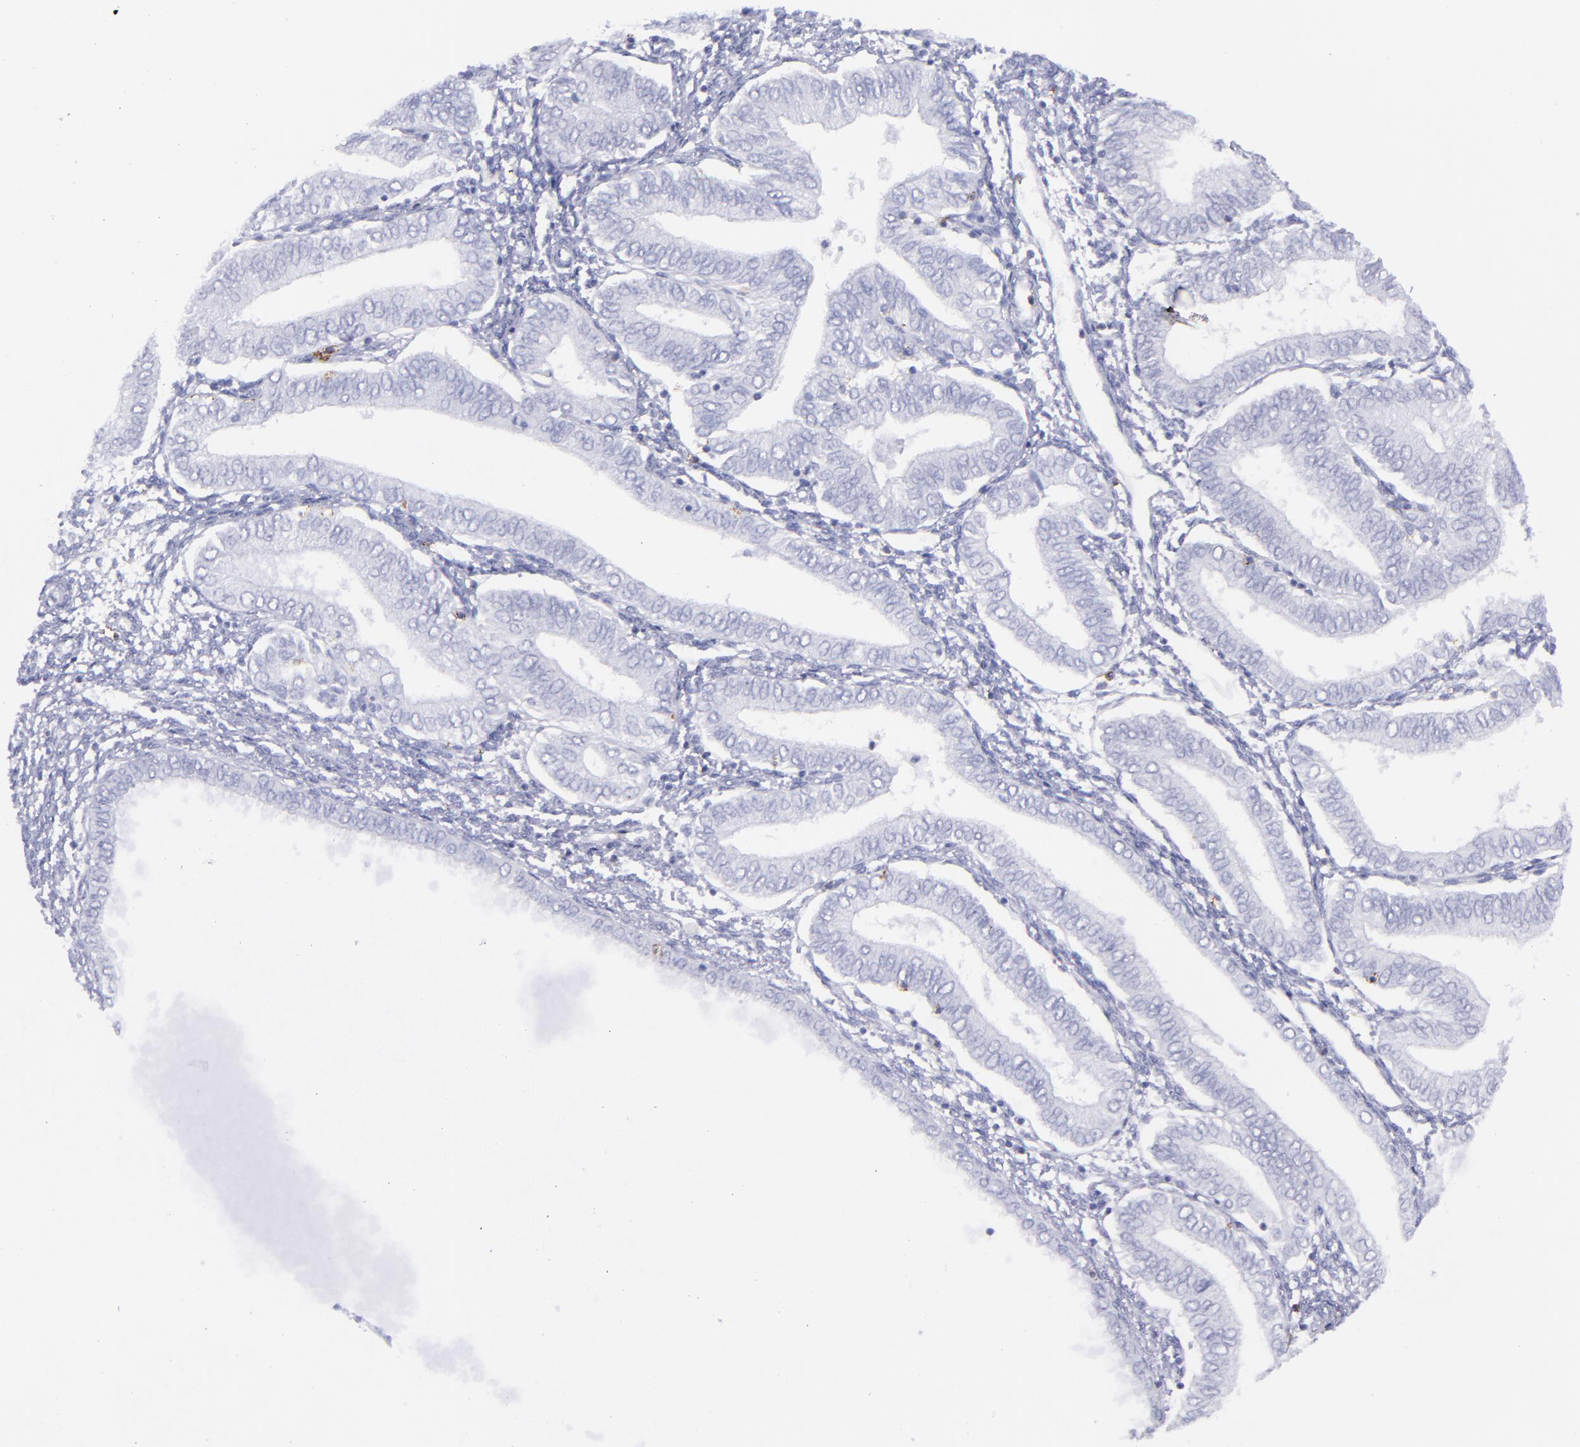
{"staining": {"intensity": "negative", "quantity": "none", "location": "none"}, "tissue": "endometrial cancer", "cell_type": "Tumor cells", "image_type": "cancer", "snomed": [{"axis": "morphology", "description": "Adenocarcinoma, NOS"}, {"axis": "topography", "description": "Endometrium"}], "caption": "This is a photomicrograph of immunohistochemistry (IHC) staining of adenocarcinoma (endometrial), which shows no expression in tumor cells.", "gene": "SELPLG", "patient": {"sex": "female", "age": 51}}